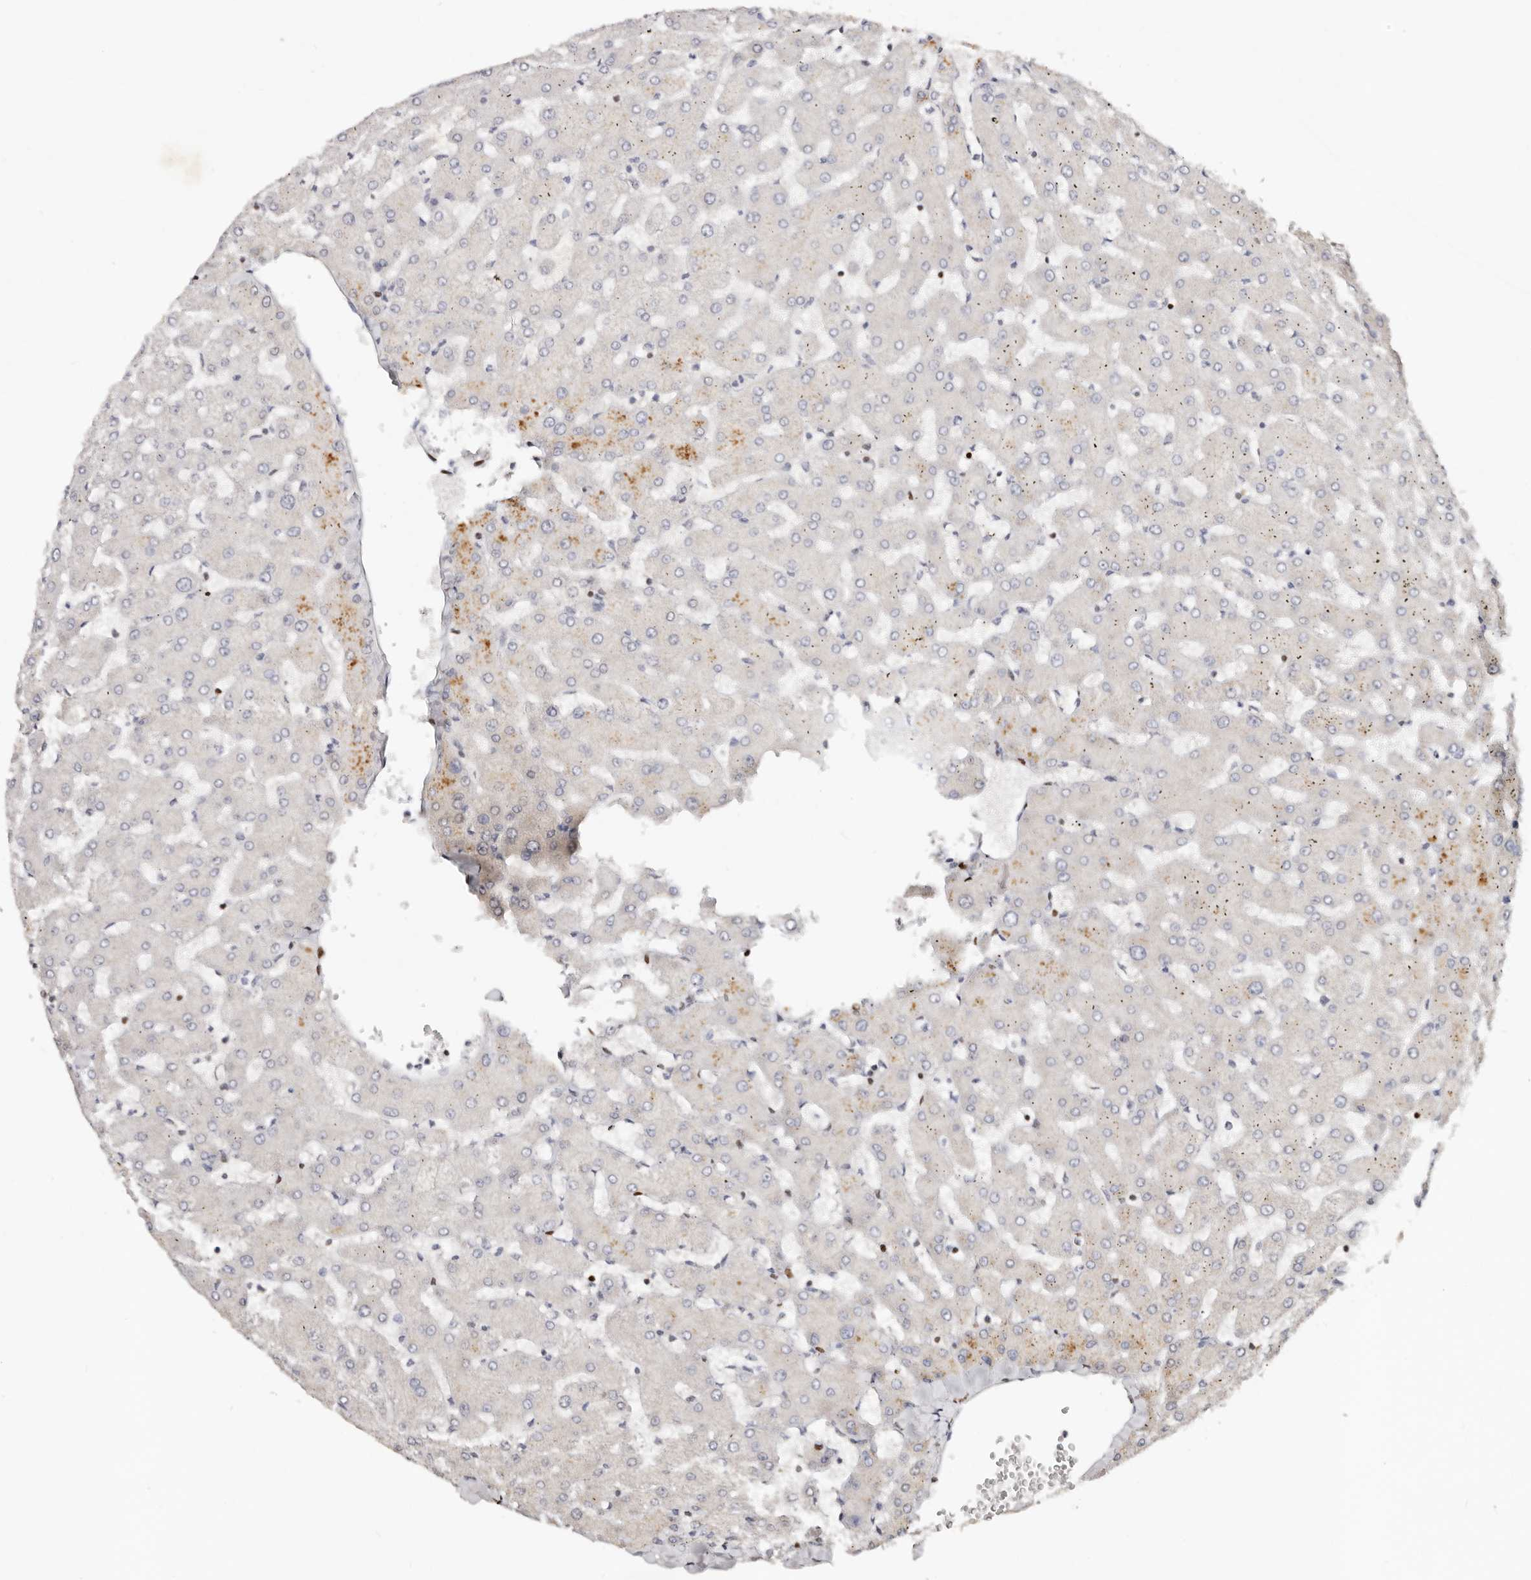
{"staining": {"intensity": "negative", "quantity": "none", "location": "none"}, "tissue": "liver", "cell_type": "Cholangiocytes", "image_type": "normal", "snomed": [{"axis": "morphology", "description": "Normal tissue, NOS"}, {"axis": "topography", "description": "Liver"}], "caption": "Immunohistochemistry of normal liver exhibits no expression in cholangiocytes.", "gene": "IQGAP3", "patient": {"sex": "female", "age": 63}}